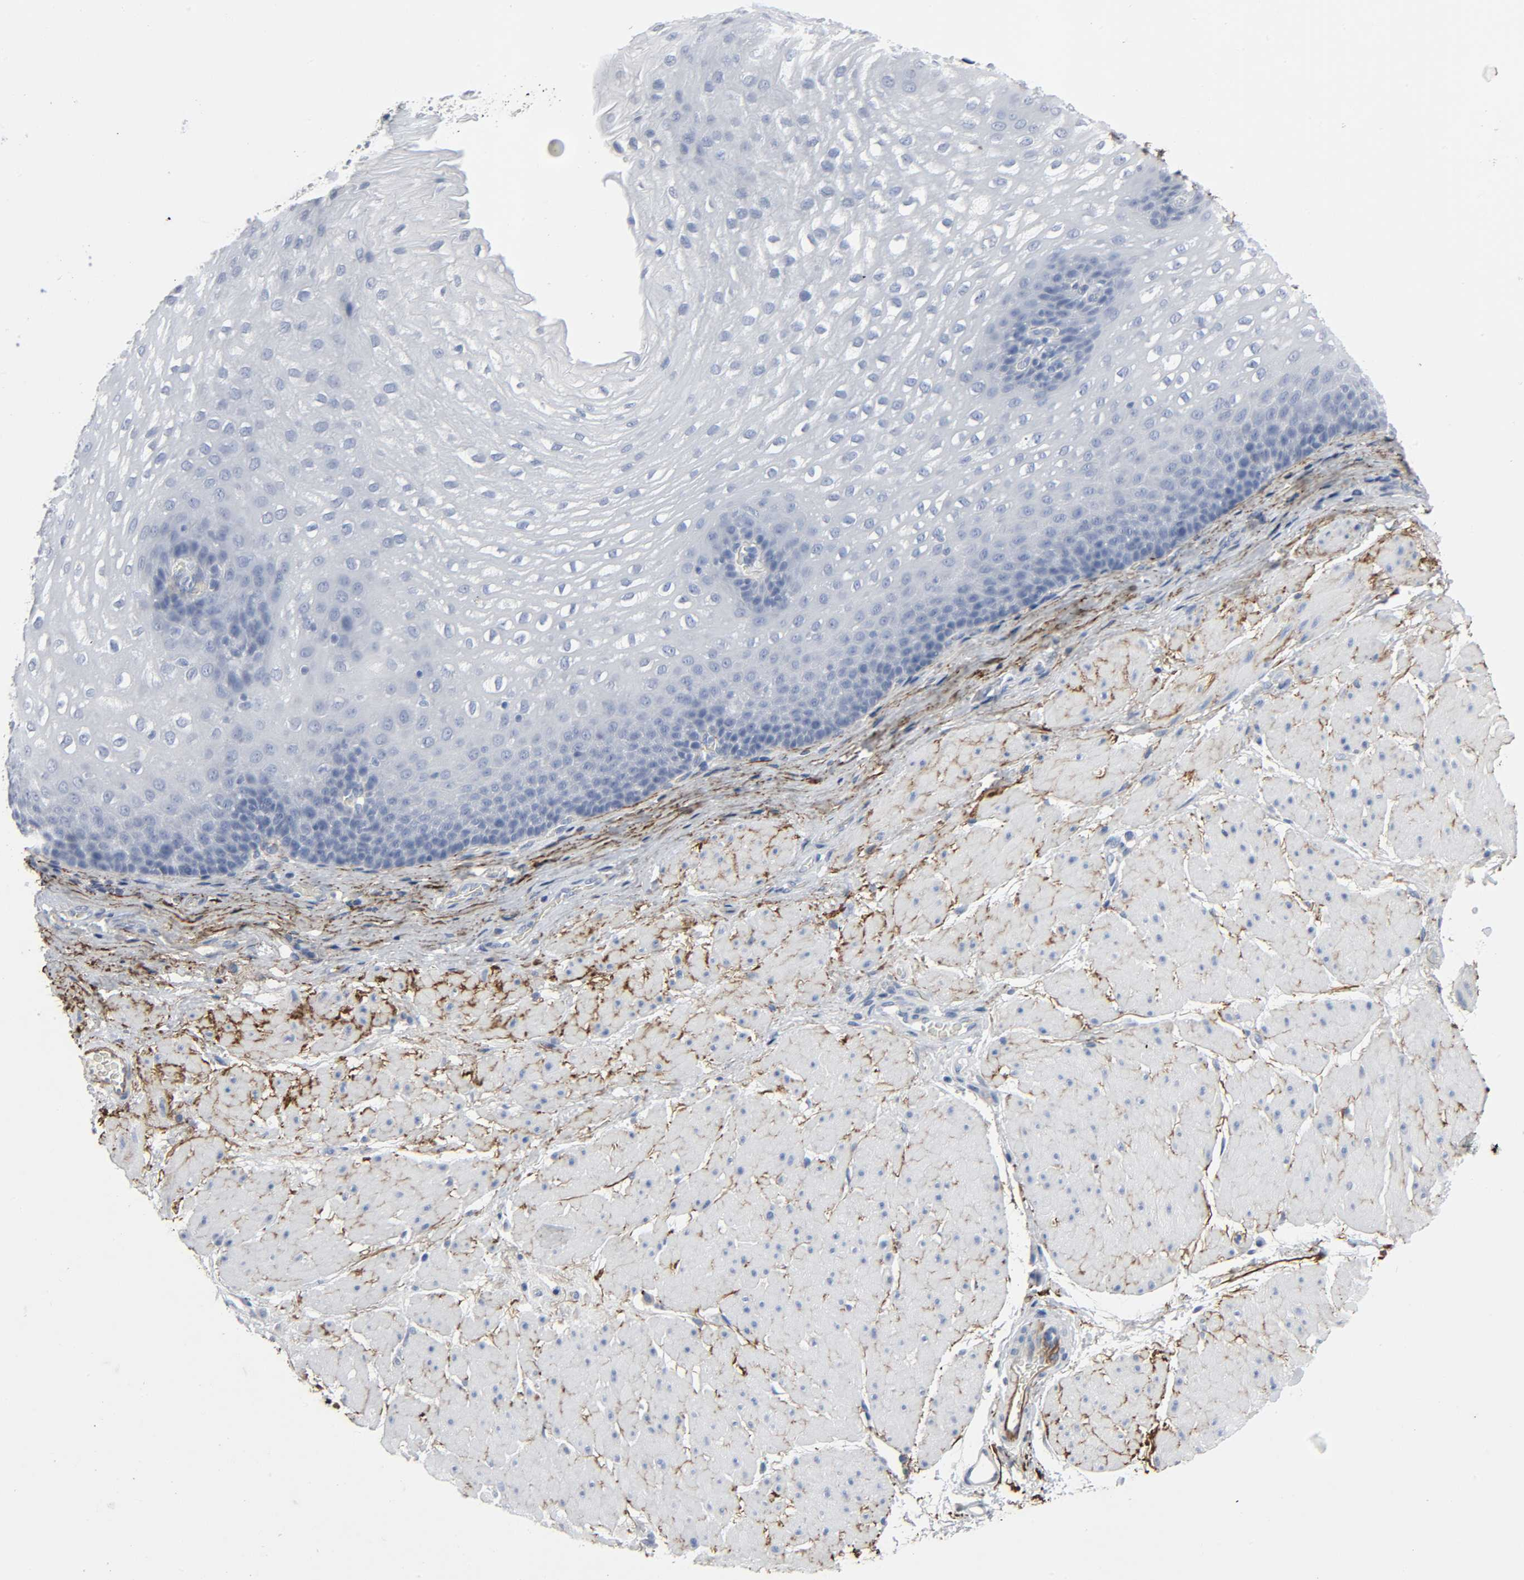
{"staining": {"intensity": "negative", "quantity": "none", "location": "none"}, "tissue": "esophagus", "cell_type": "Squamous epithelial cells", "image_type": "normal", "snomed": [{"axis": "morphology", "description": "Normal tissue, NOS"}, {"axis": "topography", "description": "Esophagus"}], "caption": "Immunohistochemical staining of normal human esophagus reveals no significant staining in squamous epithelial cells.", "gene": "FBLN5", "patient": {"sex": "male", "age": 48}}